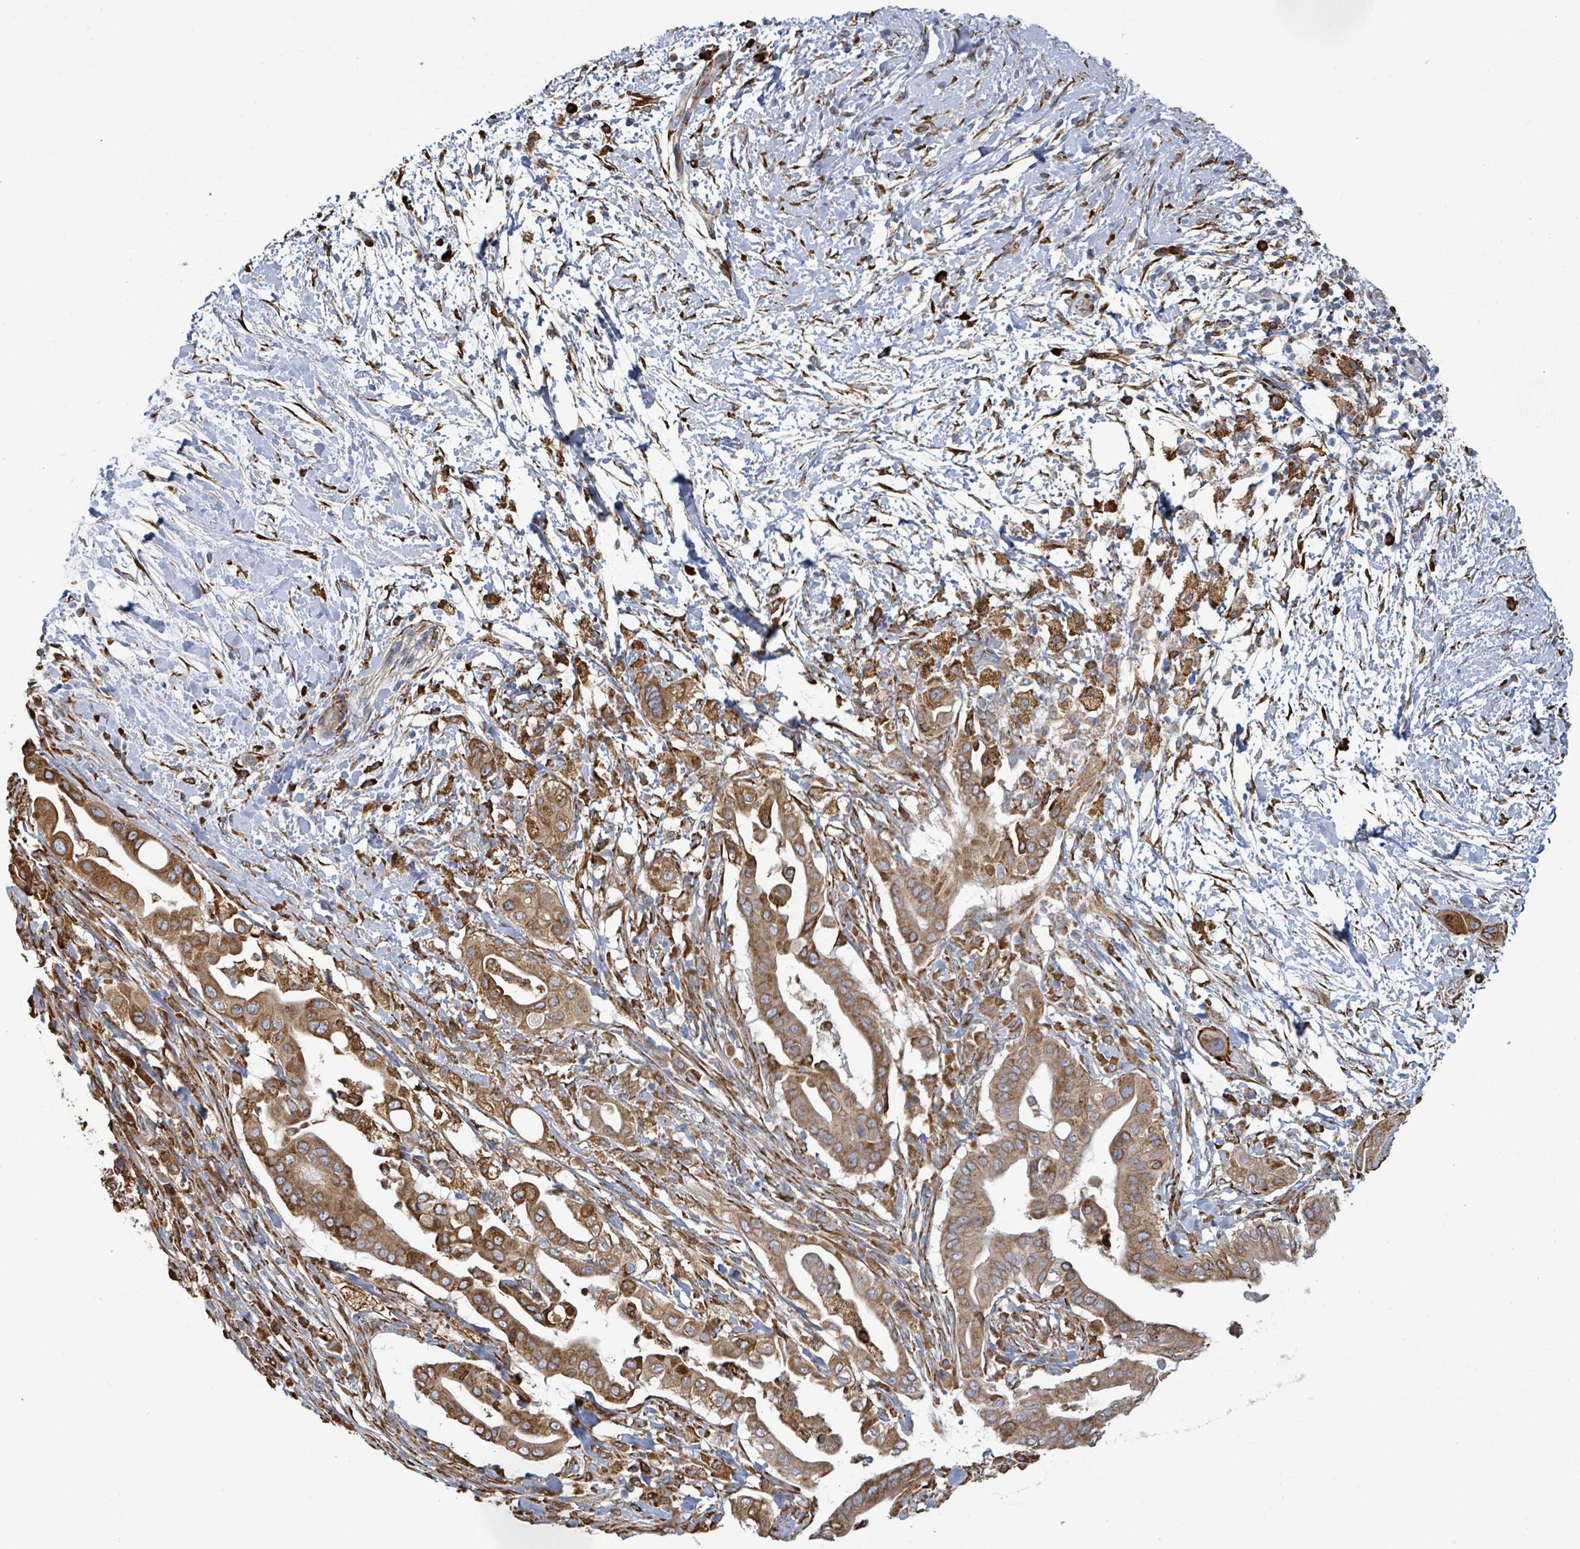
{"staining": {"intensity": "moderate", "quantity": ">75%", "location": "cytoplasmic/membranous"}, "tissue": "pancreatic cancer", "cell_type": "Tumor cells", "image_type": "cancer", "snomed": [{"axis": "morphology", "description": "Adenocarcinoma, NOS"}, {"axis": "topography", "description": "Pancreas"}], "caption": "Adenocarcinoma (pancreatic) tissue reveals moderate cytoplasmic/membranous staining in approximately >75% of tumor cells, visualized by immunohistochemistry.", "gene": "RFPL4A", "patient": {"sex": "male", "age": 68}}